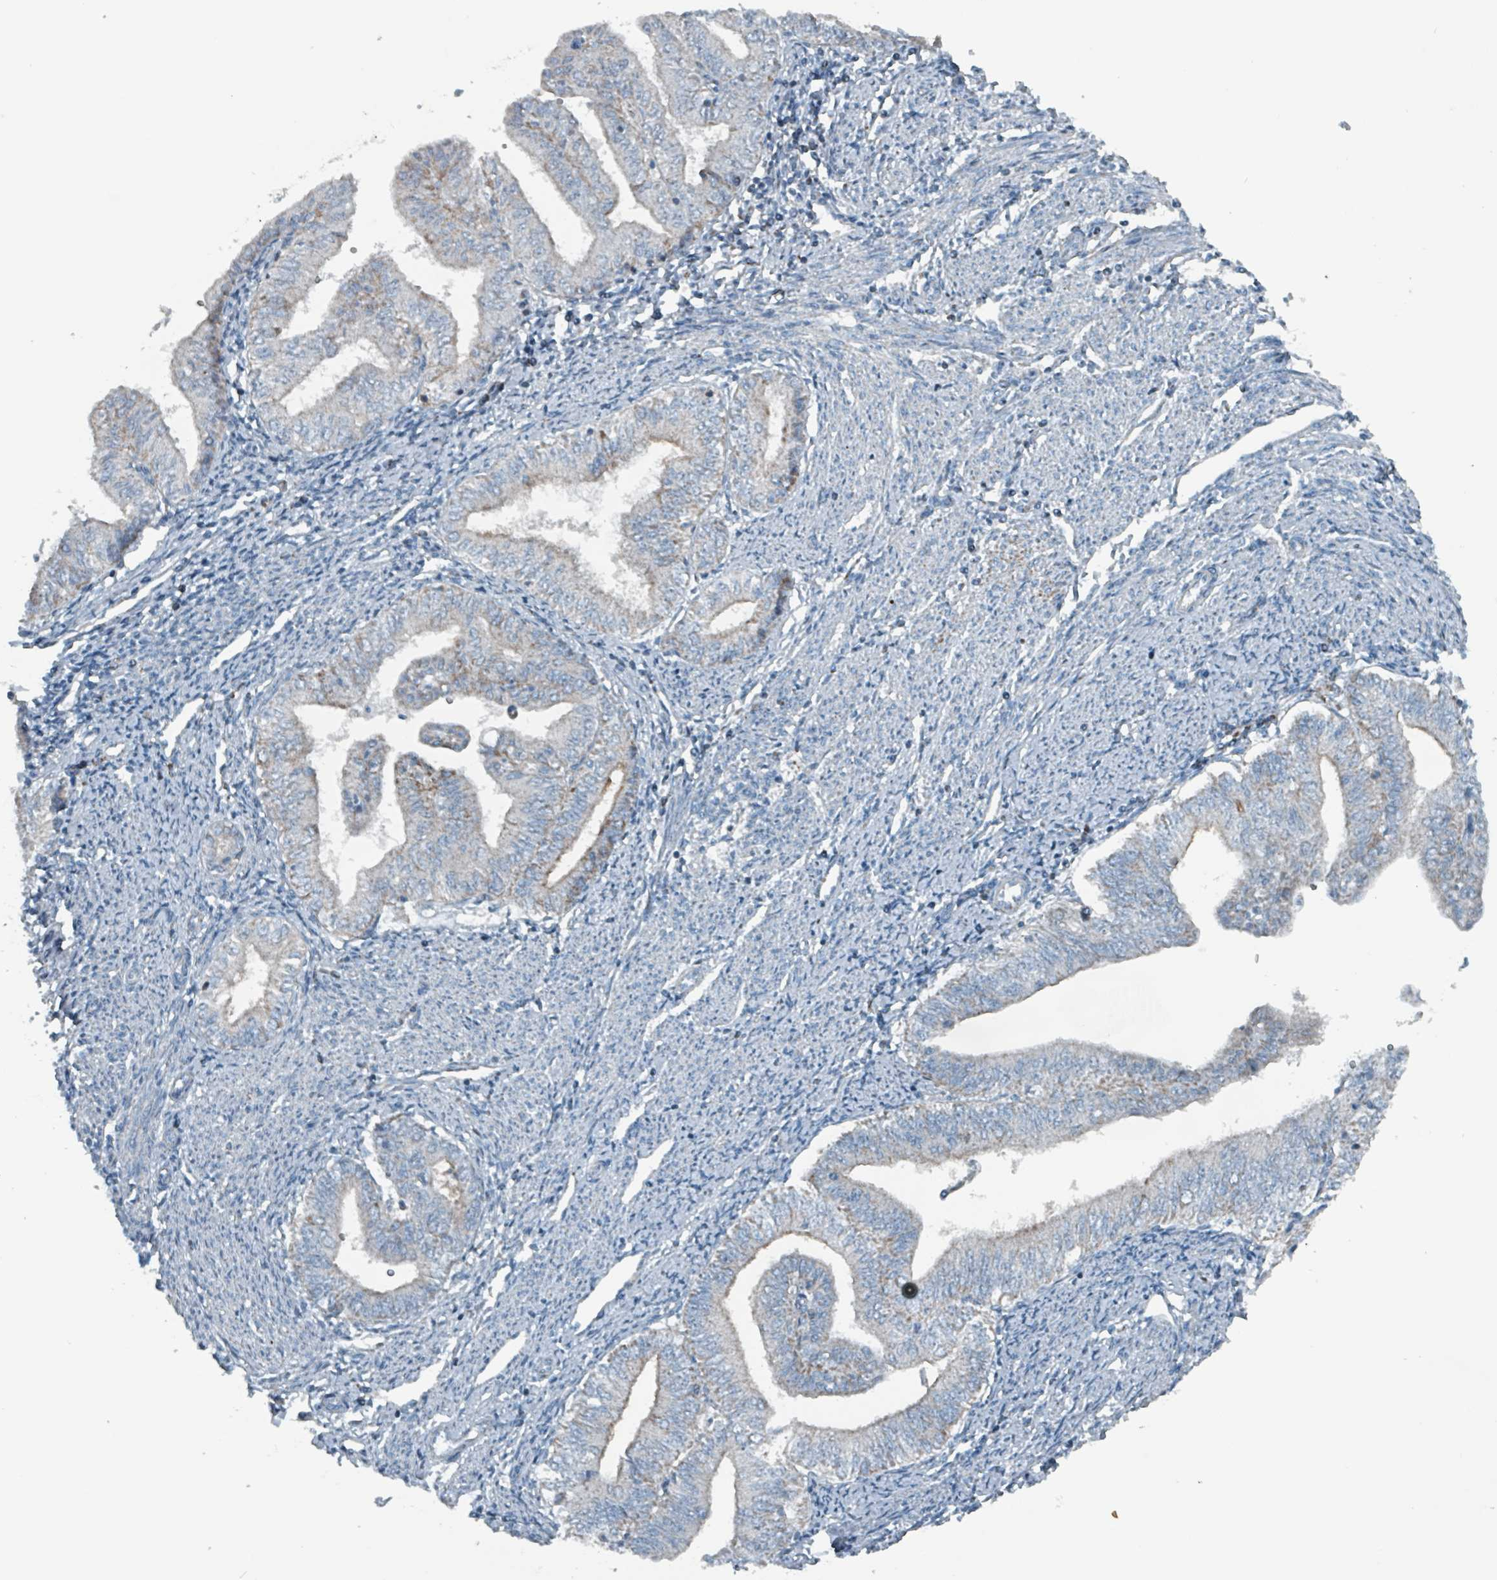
{"staining": {"intensity": "moderate", "quantity": "<25%", "location": "cytoplasmic/membranous"}, "tissue": "endometrial cancer", "cell_type": "Tumor cells", "image_type": "cancer", "snomed": [{"axis": "morphology", "description": "Adenocarcinoma, NOS"}, {"axis": "topography", "description": "Endometrium"}], "caption": "Endometrial adenocarcinoma stained with a brown dye displays moderate cytoplasmic/membranous positive staining in approximately <25% of tumor cells.", "gene": "ABHD18", "patient": {"sex": "female", "age": 66}}